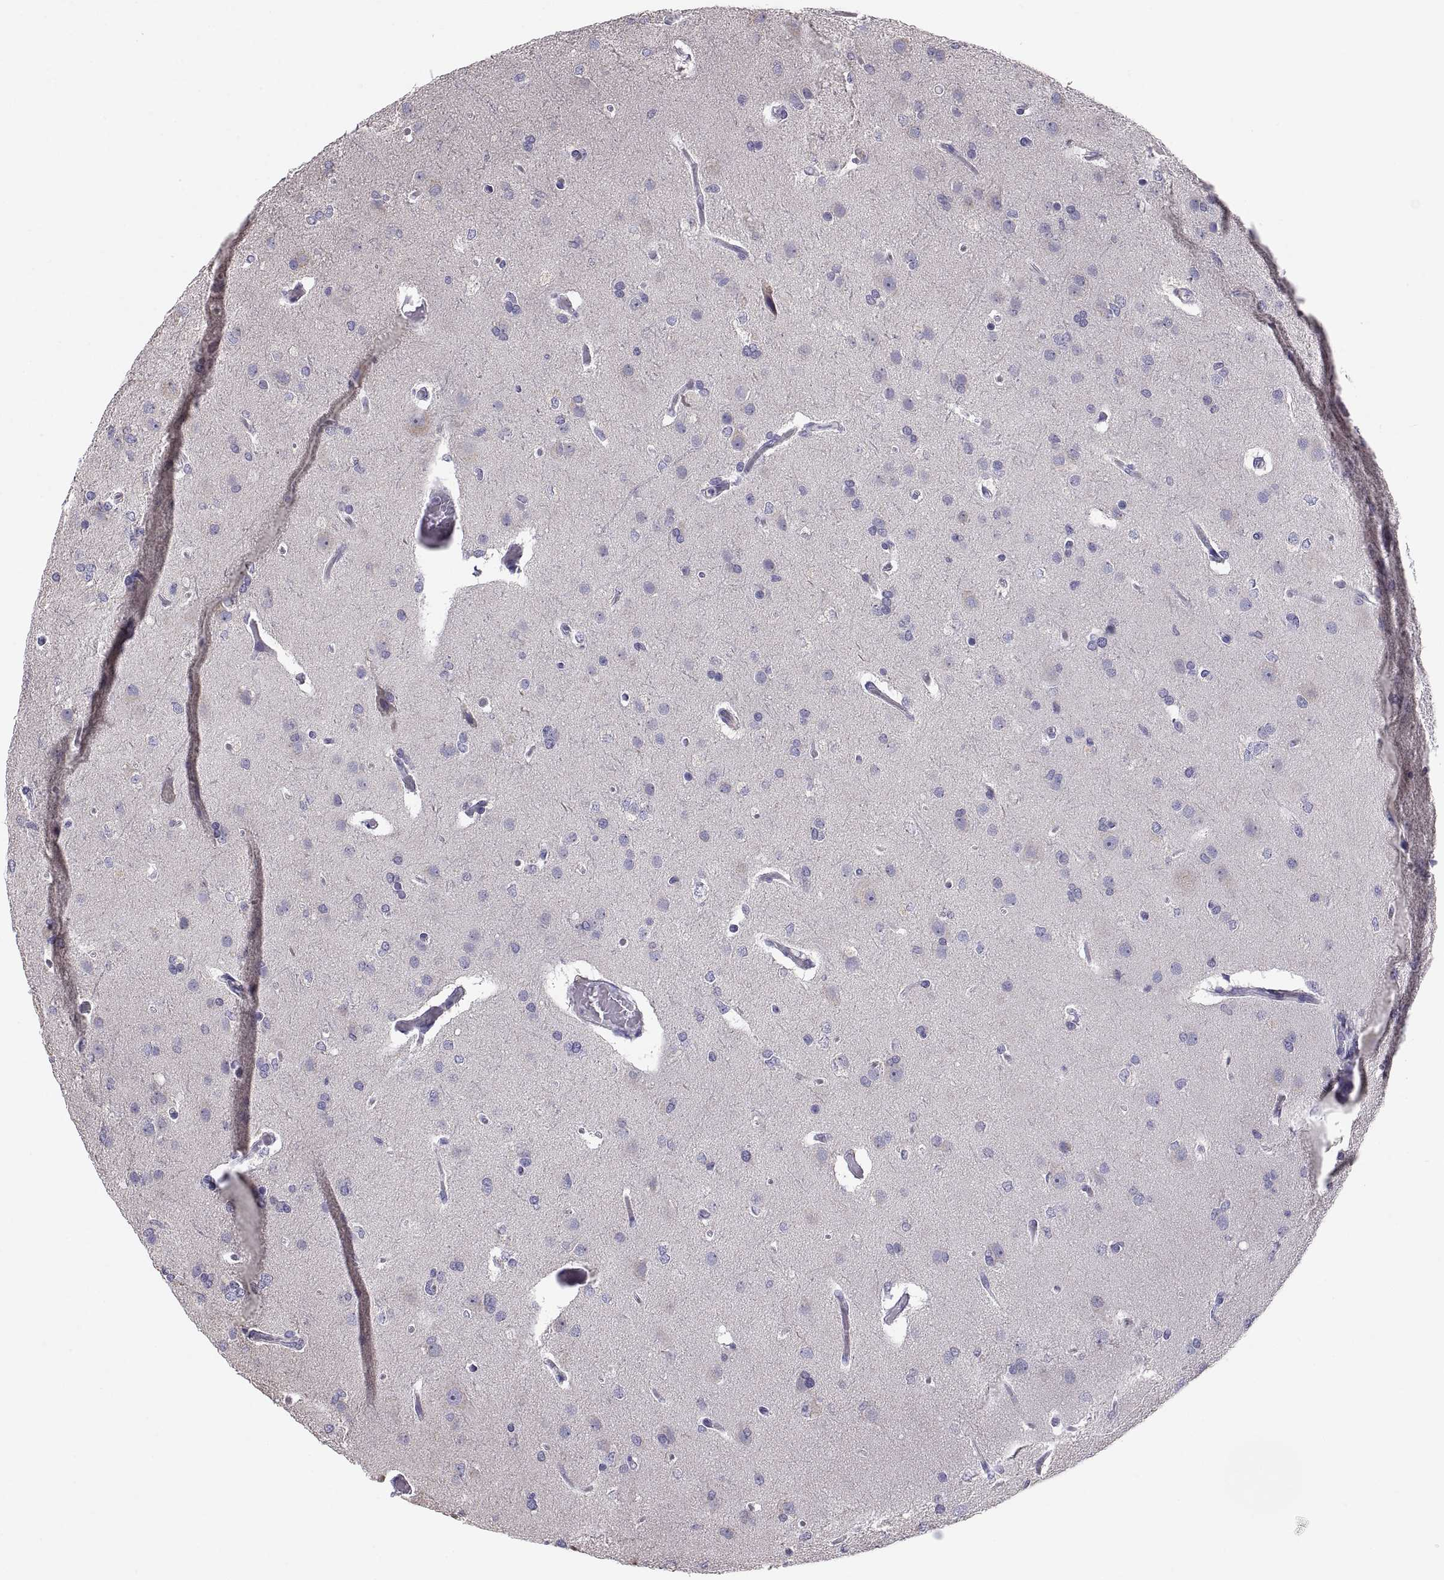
{"staining": {"intensity": "negative", "quantity": "none", "location": "none"}, "tissue": "glioma", "cell_type": "Tumor cells", "image_type": "cancer", "snomed": [{"axis": "morphology", "description": "Glioma, malignant, High grade"}, {"axis": "topography", "description": "Brain"}], "caption": "This is a image of IHC staining of glioma, which shows no expression in tumor cells.", "gene": "TNNC1", "patient": {"sex": "male", "age": 68}}